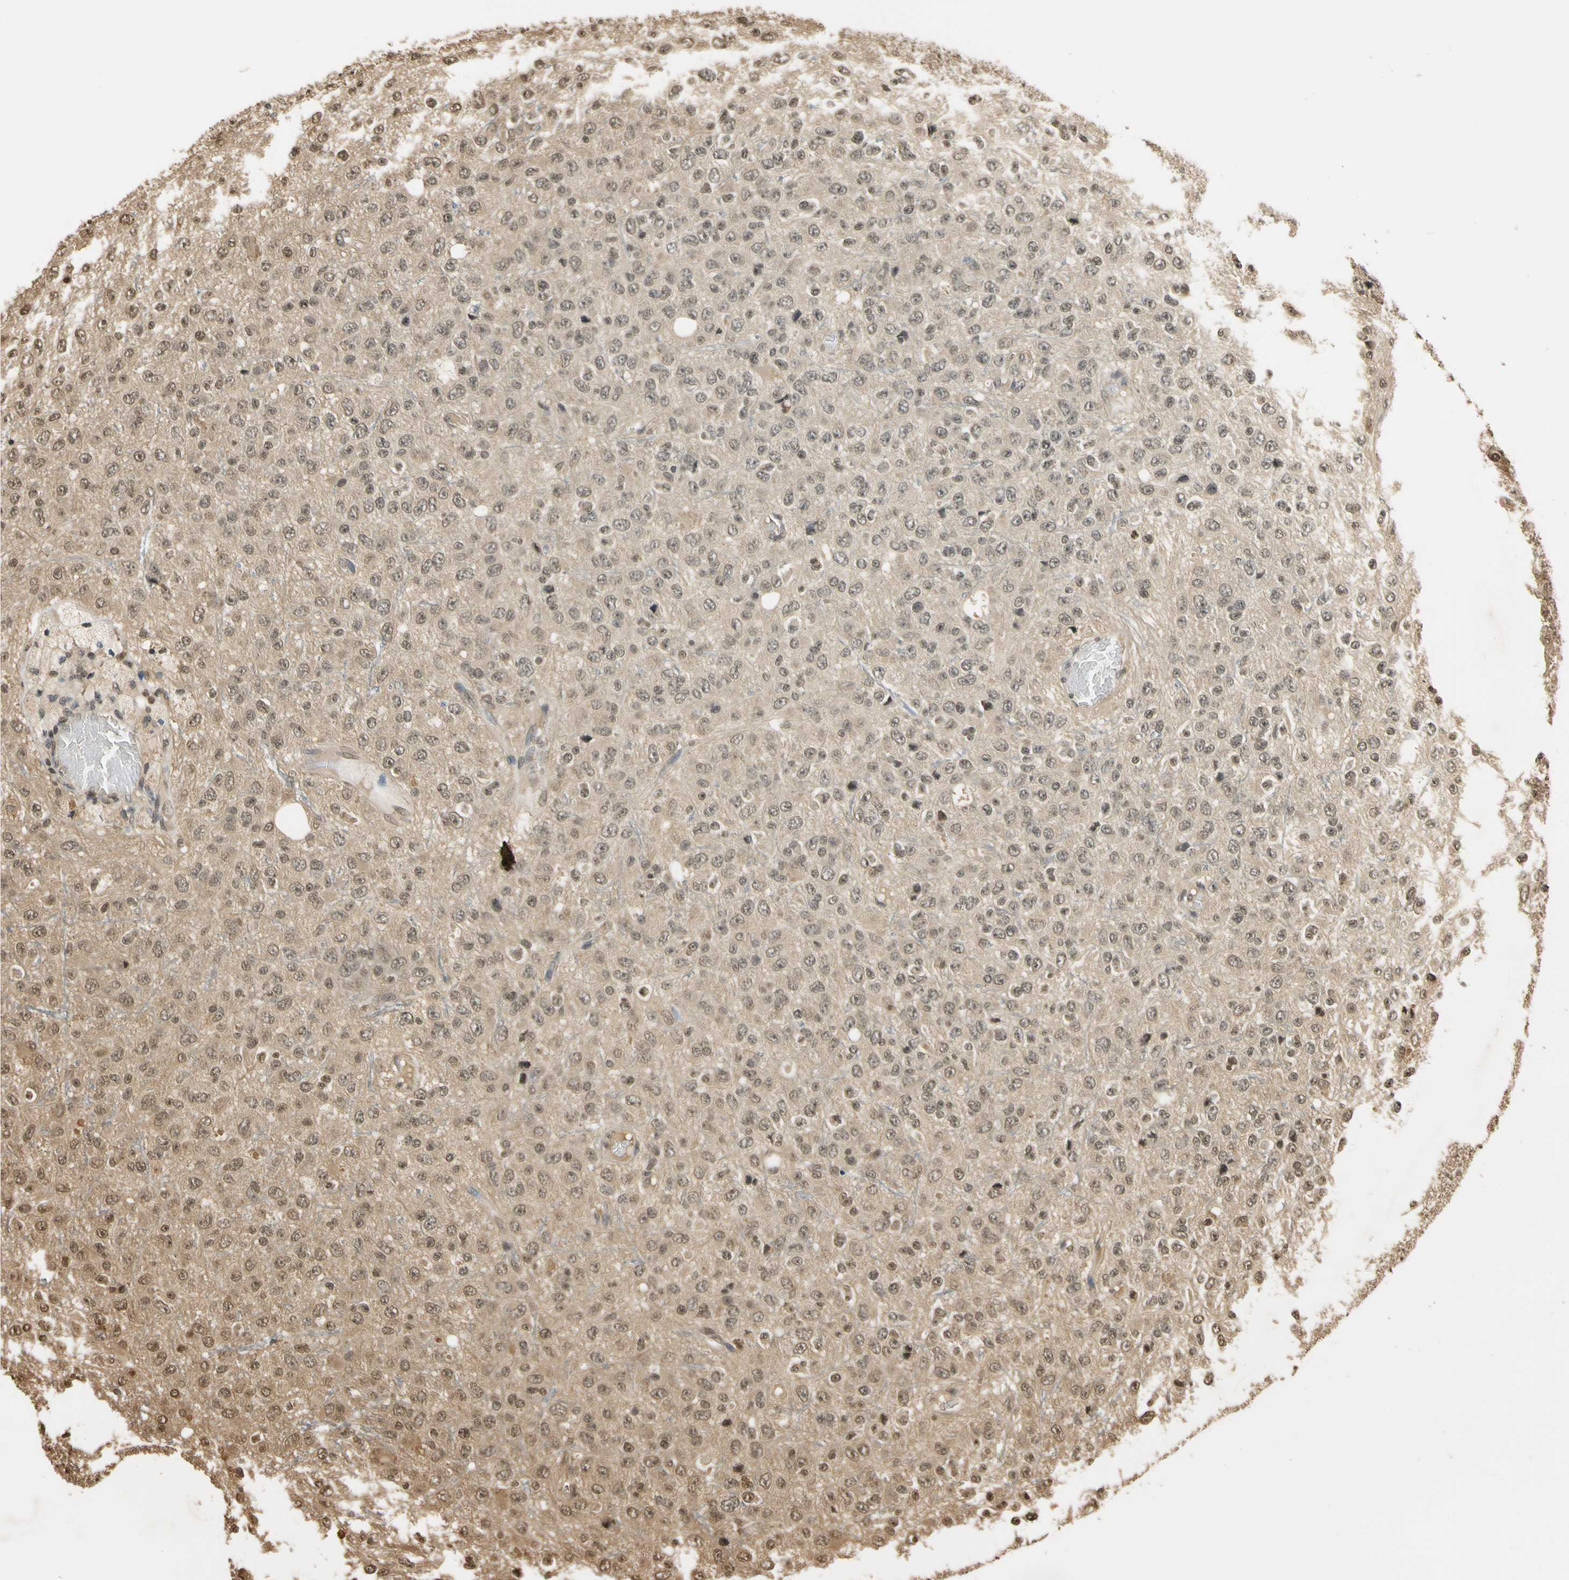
{"staining": {"intensity": "weak", "quantity": ">75%", "location": "cytoplasmic/membranous,nuclear"}, "tissue": "glioma", "cell_type": "Tumor cells", "image_type": "cancer", "snomed": [{"axis": "morphology", "description": "Glioma, malignant, High grade"}, {"axis": "topography", "description": "pancreas cauda"}], "caption": "The immunohistochemical stain highlights weak cytoplasmic/membranous and nuclear positivity in tumor cells of glioma tissue.", "gene": "SOD1", "patient": {"sex": "male", "age": 60}}